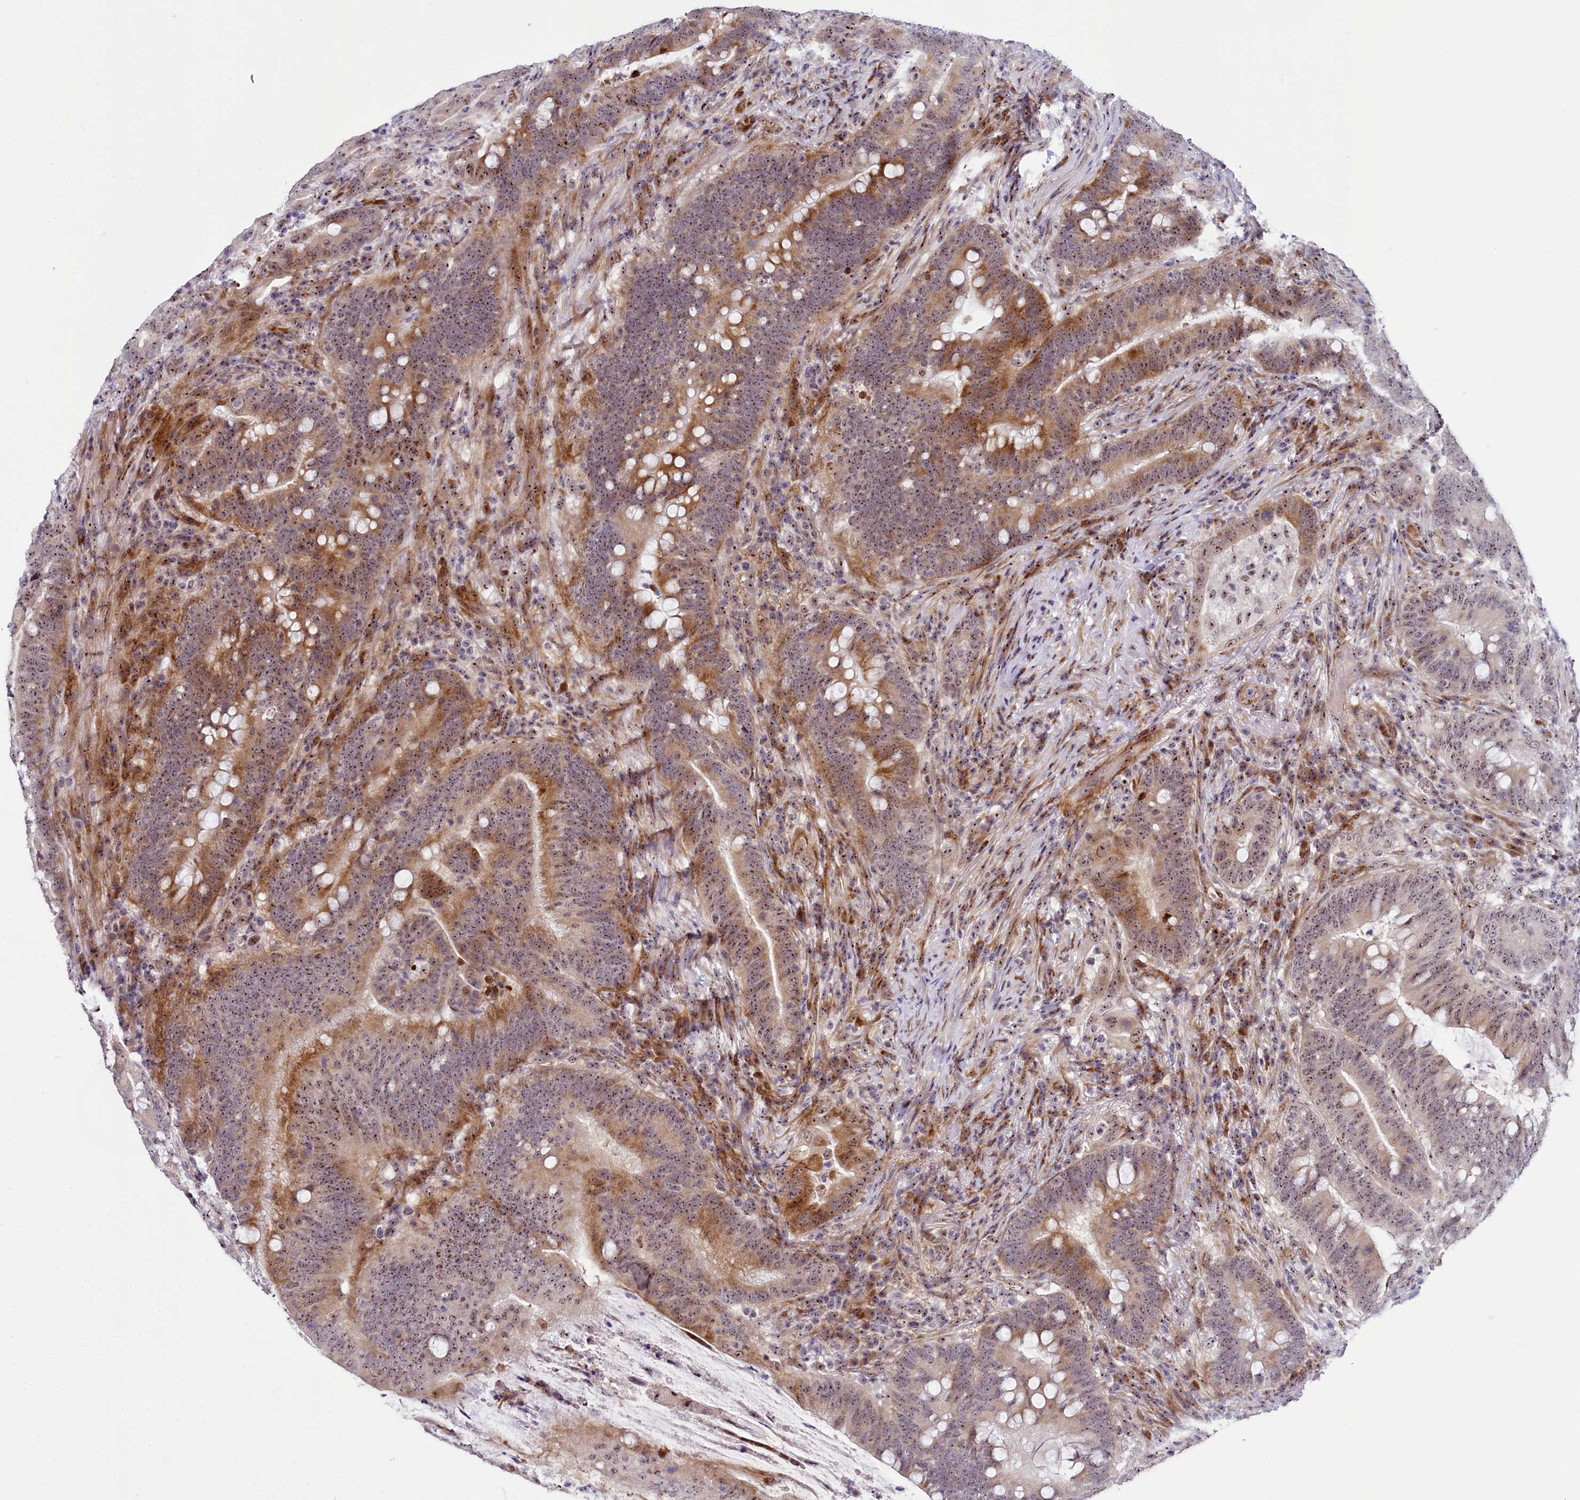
{"staining": {"intensity": "moderate", "quantity": ">75%", "location": "cytoplasmic/membranous,nuclear"}, "tissue": "colorectal cancer", "cell_type": "Tumor cells", "image_type": "cancer", "snomed": [{"axis": "morphology", "description": "Adenocarcinoma, NOS"}, {"axis": "topography", "description": "Colon"}], "caption": "Immunohistochemistry (IHC) micrograph of colorectal adenocarcinoma stained for a protein (brown), which reveals medium levels of moderate cytoplasmic/membranous and nuclear staining in approximately >75% of tumor cells.", "gene": "TCOF1", "patient": {"sex": "female", "age": 66}}